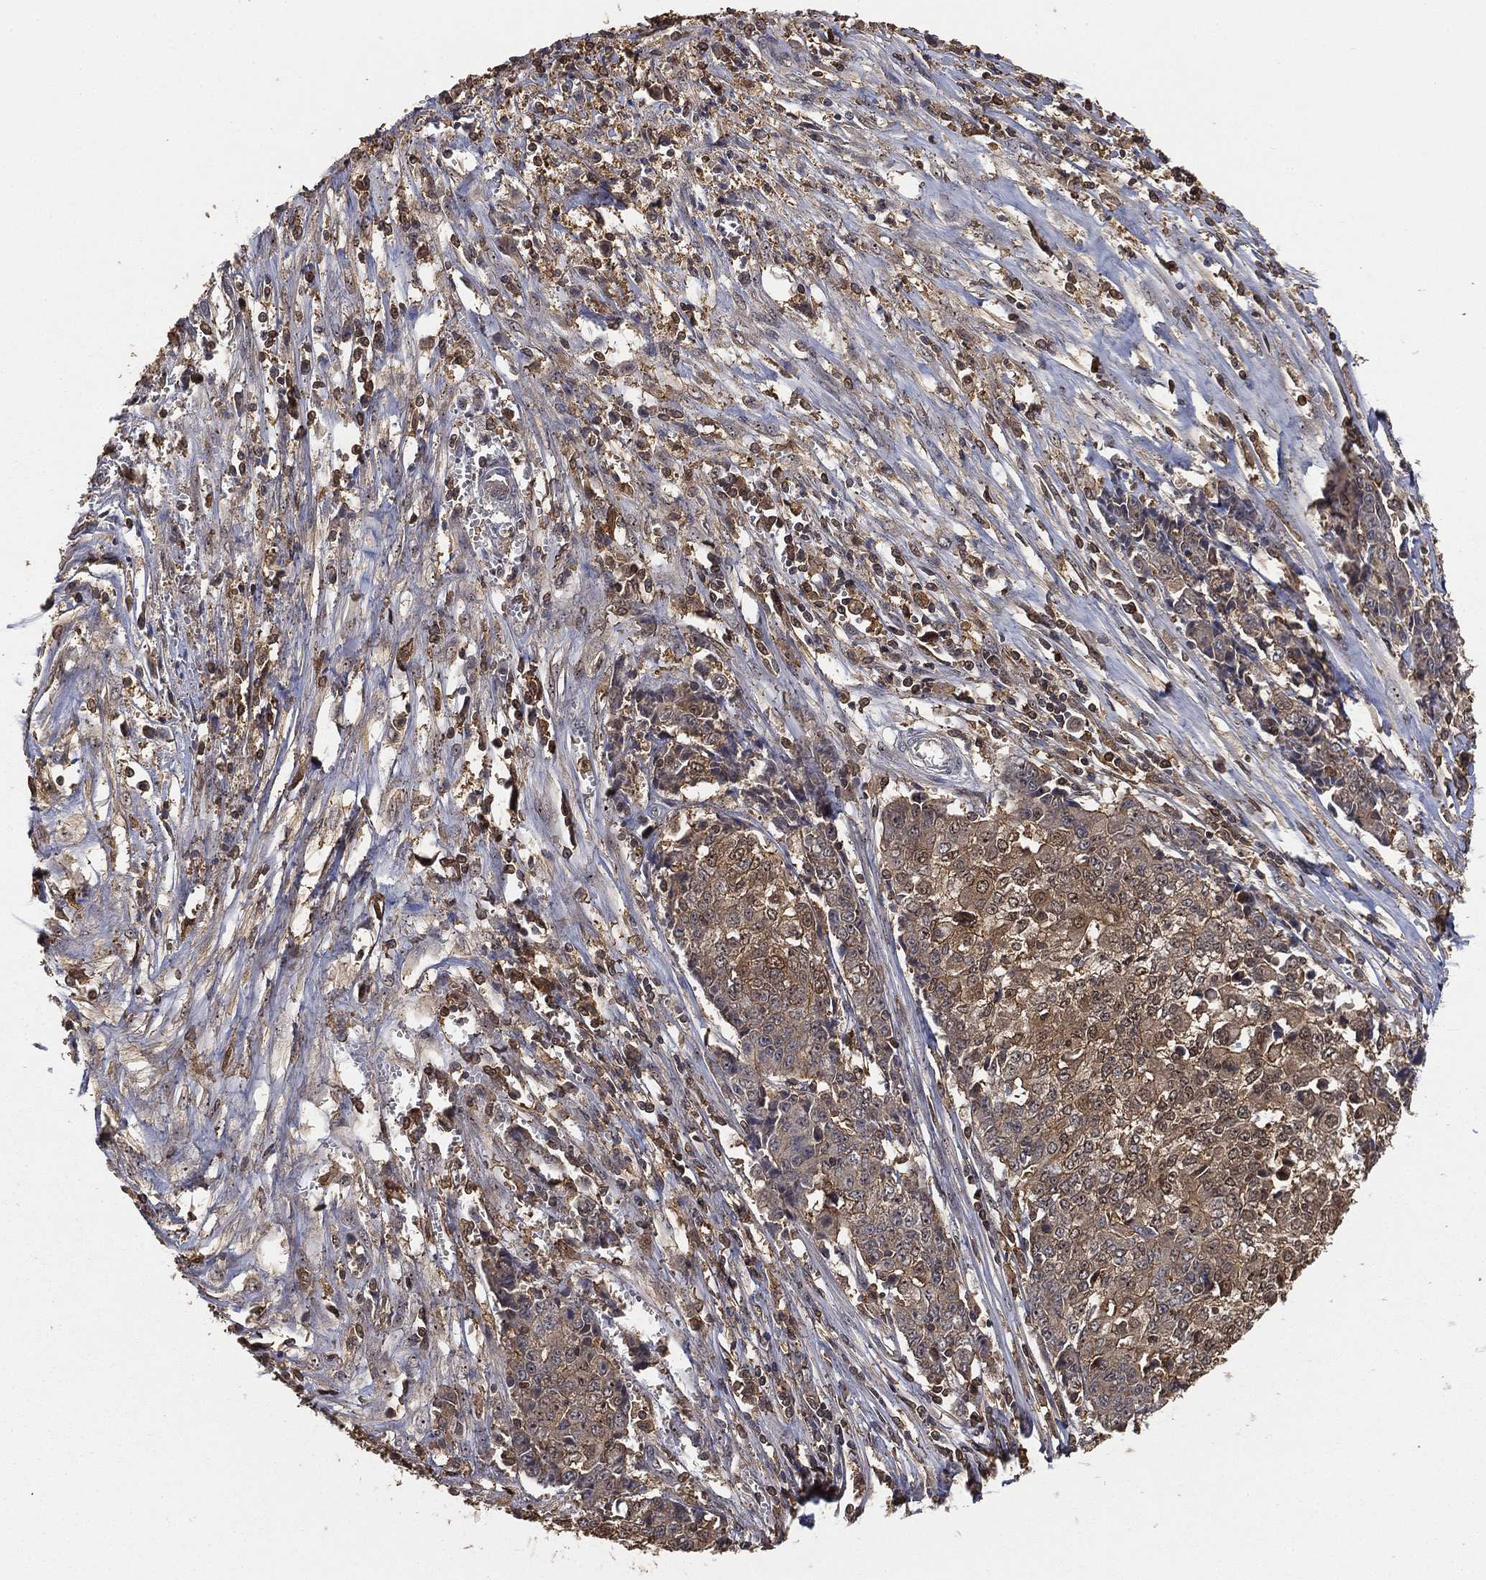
{"staining": {"intensity": "weak", "quantity": "<25%", "location": "cytoplasmic/membranous"}, "tissue": "ovarian cancer", "cell_type": "Tumor cells", "image_type": "cancer", "snomed": [{"axis": "morphology", "description": "Carcinoma, endometroid"}, {"axis": "topography", "description": "Ovary"}], "caption": "Tumor cells show no significant positivity in ovarian cancer. (Stains: DAB immunohistochemistry (IHC) with hematoxylin counter stain, Microscopy: brightfield microscopy at high magnification).", "gene": "CRYL1", "patient": {"sex": "female", "age": 42}}